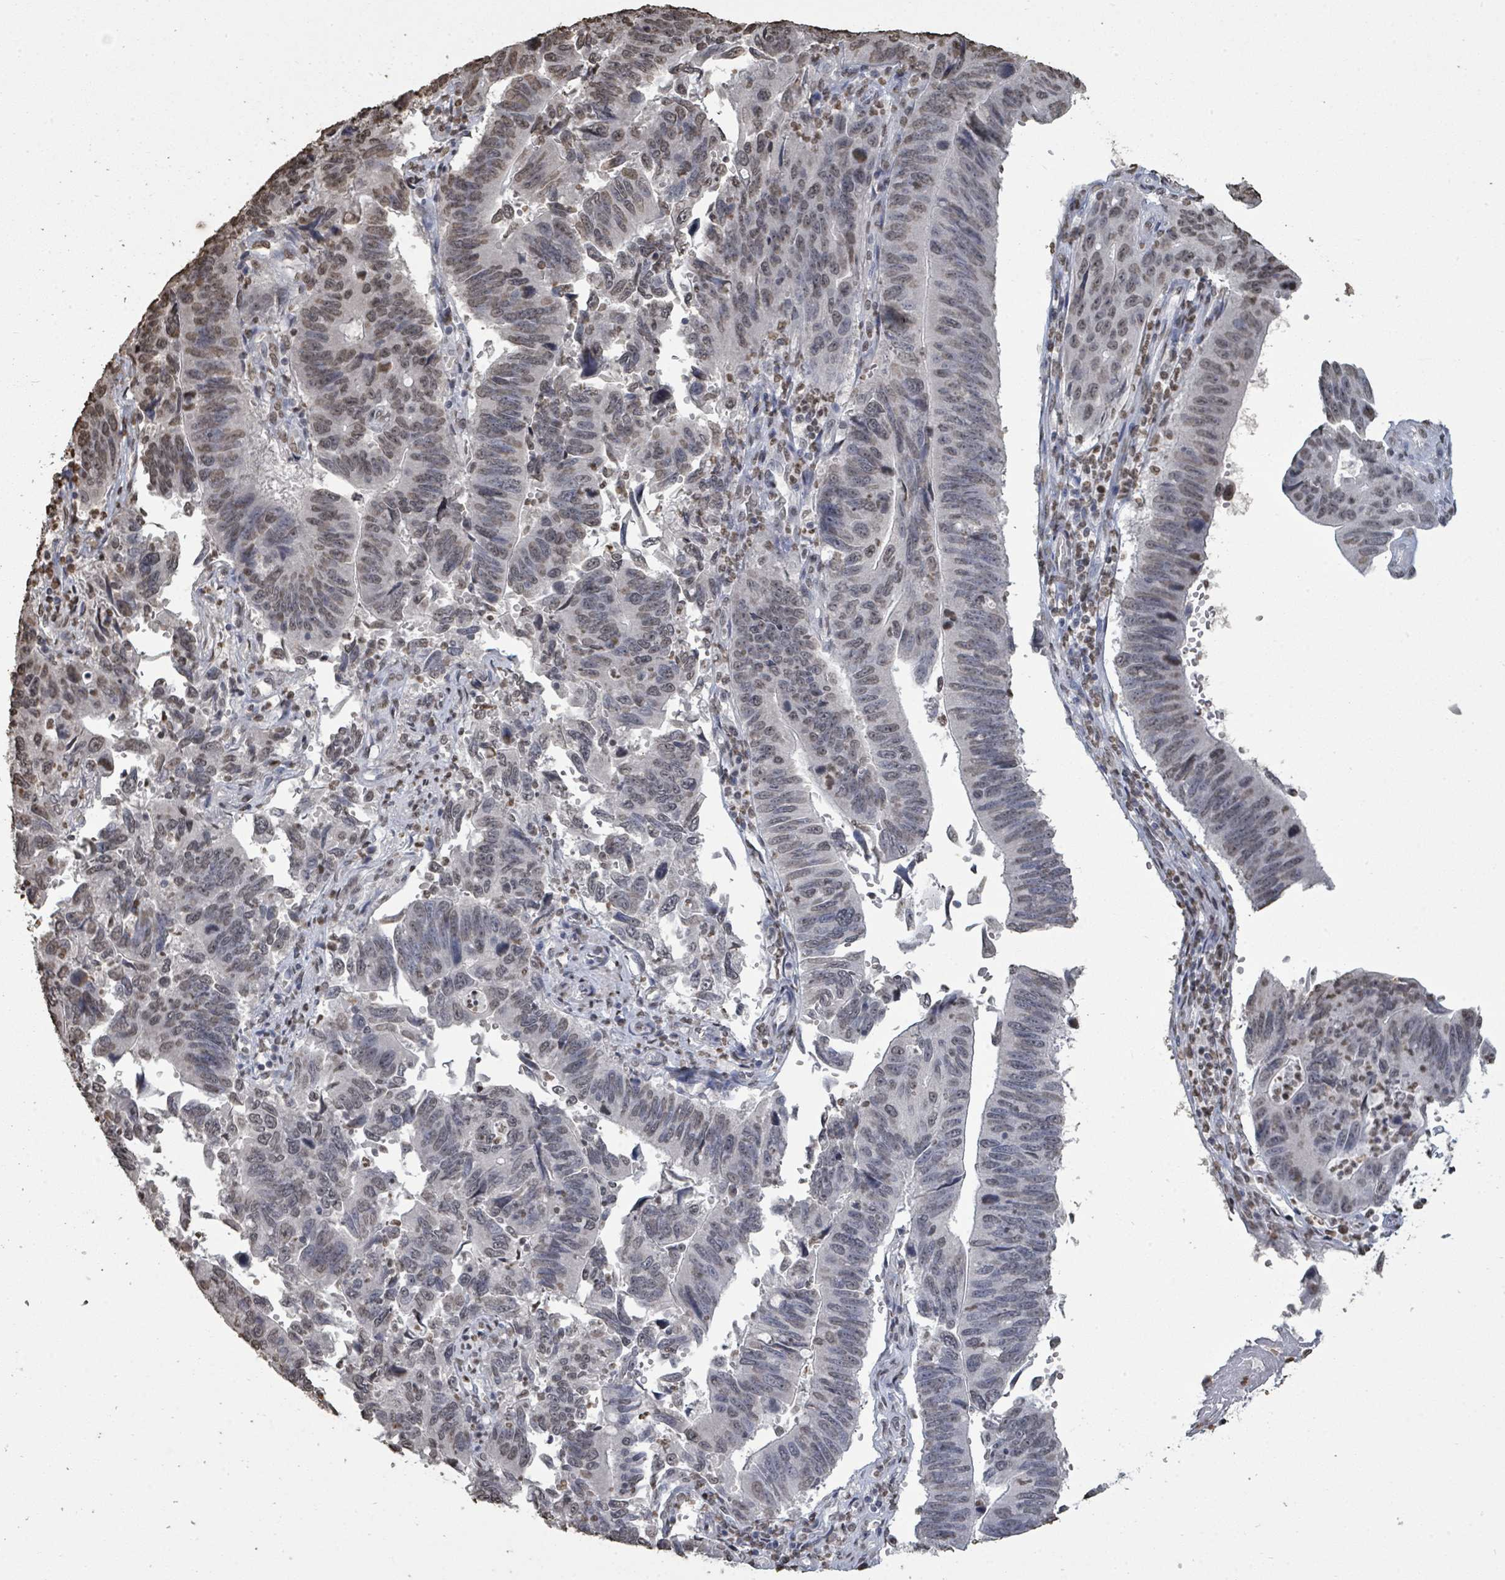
{"staining": {"intensity": "moderate", "quantity": "<25%", "location": "nuclear"}, "tissue": "stomach cancer", "cell_type": "Tumor cells", "image_type": "cancer", "snomed": [{"axis": "morphology", "description": "Adenocarcinoma, NOS"}, {"axis": "topography", "description": "Stomach"}], "caption": "Protein expression analysis of human stomach adenocarcinoma reveals moderate nuclear staining in about <25% of tumor cells.", "gene": "MRPS12", "patient": {"sex": "male", "age": 59}}